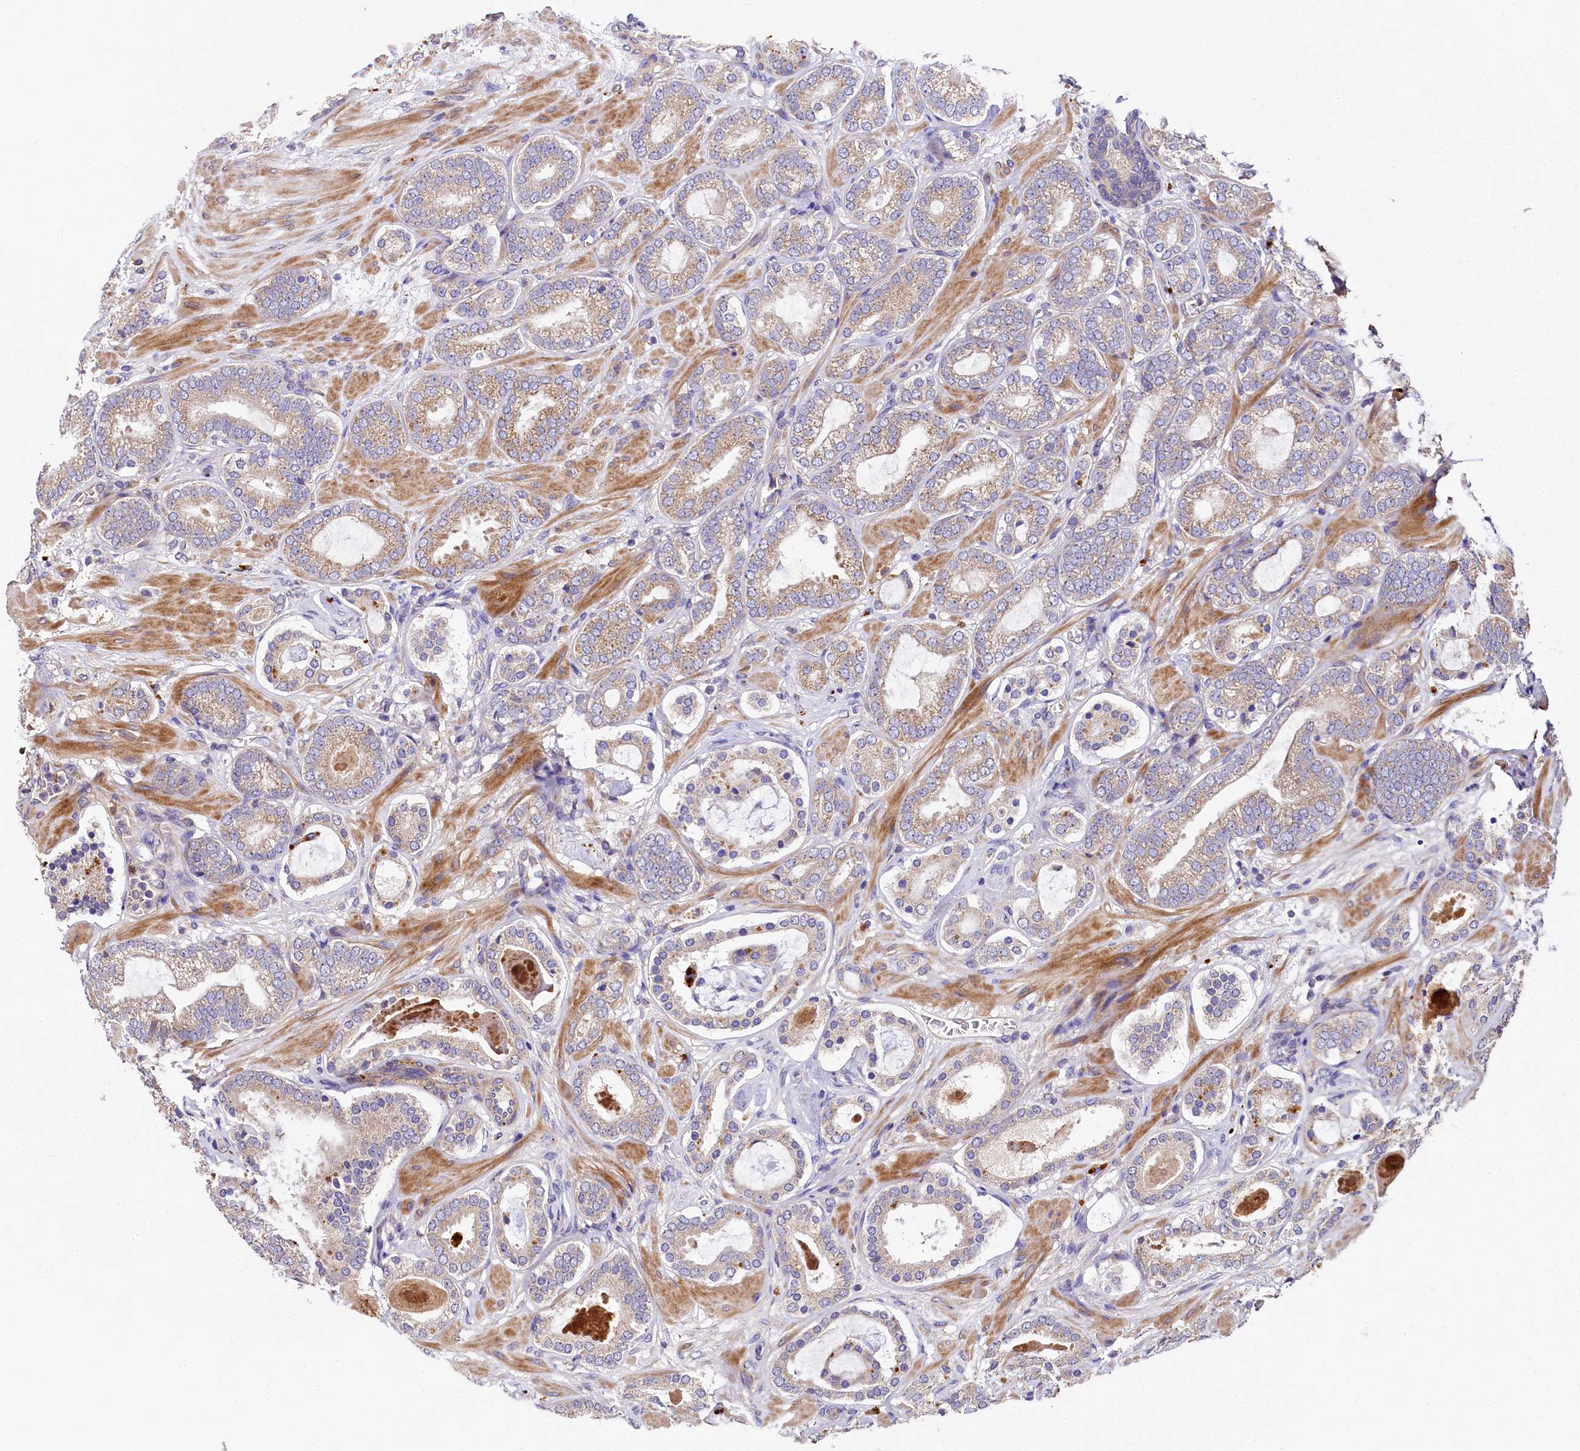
{"staining": {"intensity": "weak", "quantity": ">75%", "location": "cytoplasmic/membranous"}, "tissue": "prostate cancer", "cell_type": "Tumor cells", "image_type": "cancer", "snomed": [{"axis": "morphology", "description": "Adenocarcinoma, High grade"}, {"axis": "topography", "description": "Prostate"}], "caption": "A micrograph of human prostate cancer stained for a protein shows weak cytoplasmic/membranous brown staining in tumor cells.", "gene": "SPRYD3", "patient": {"sex": "male", "age": 60}}